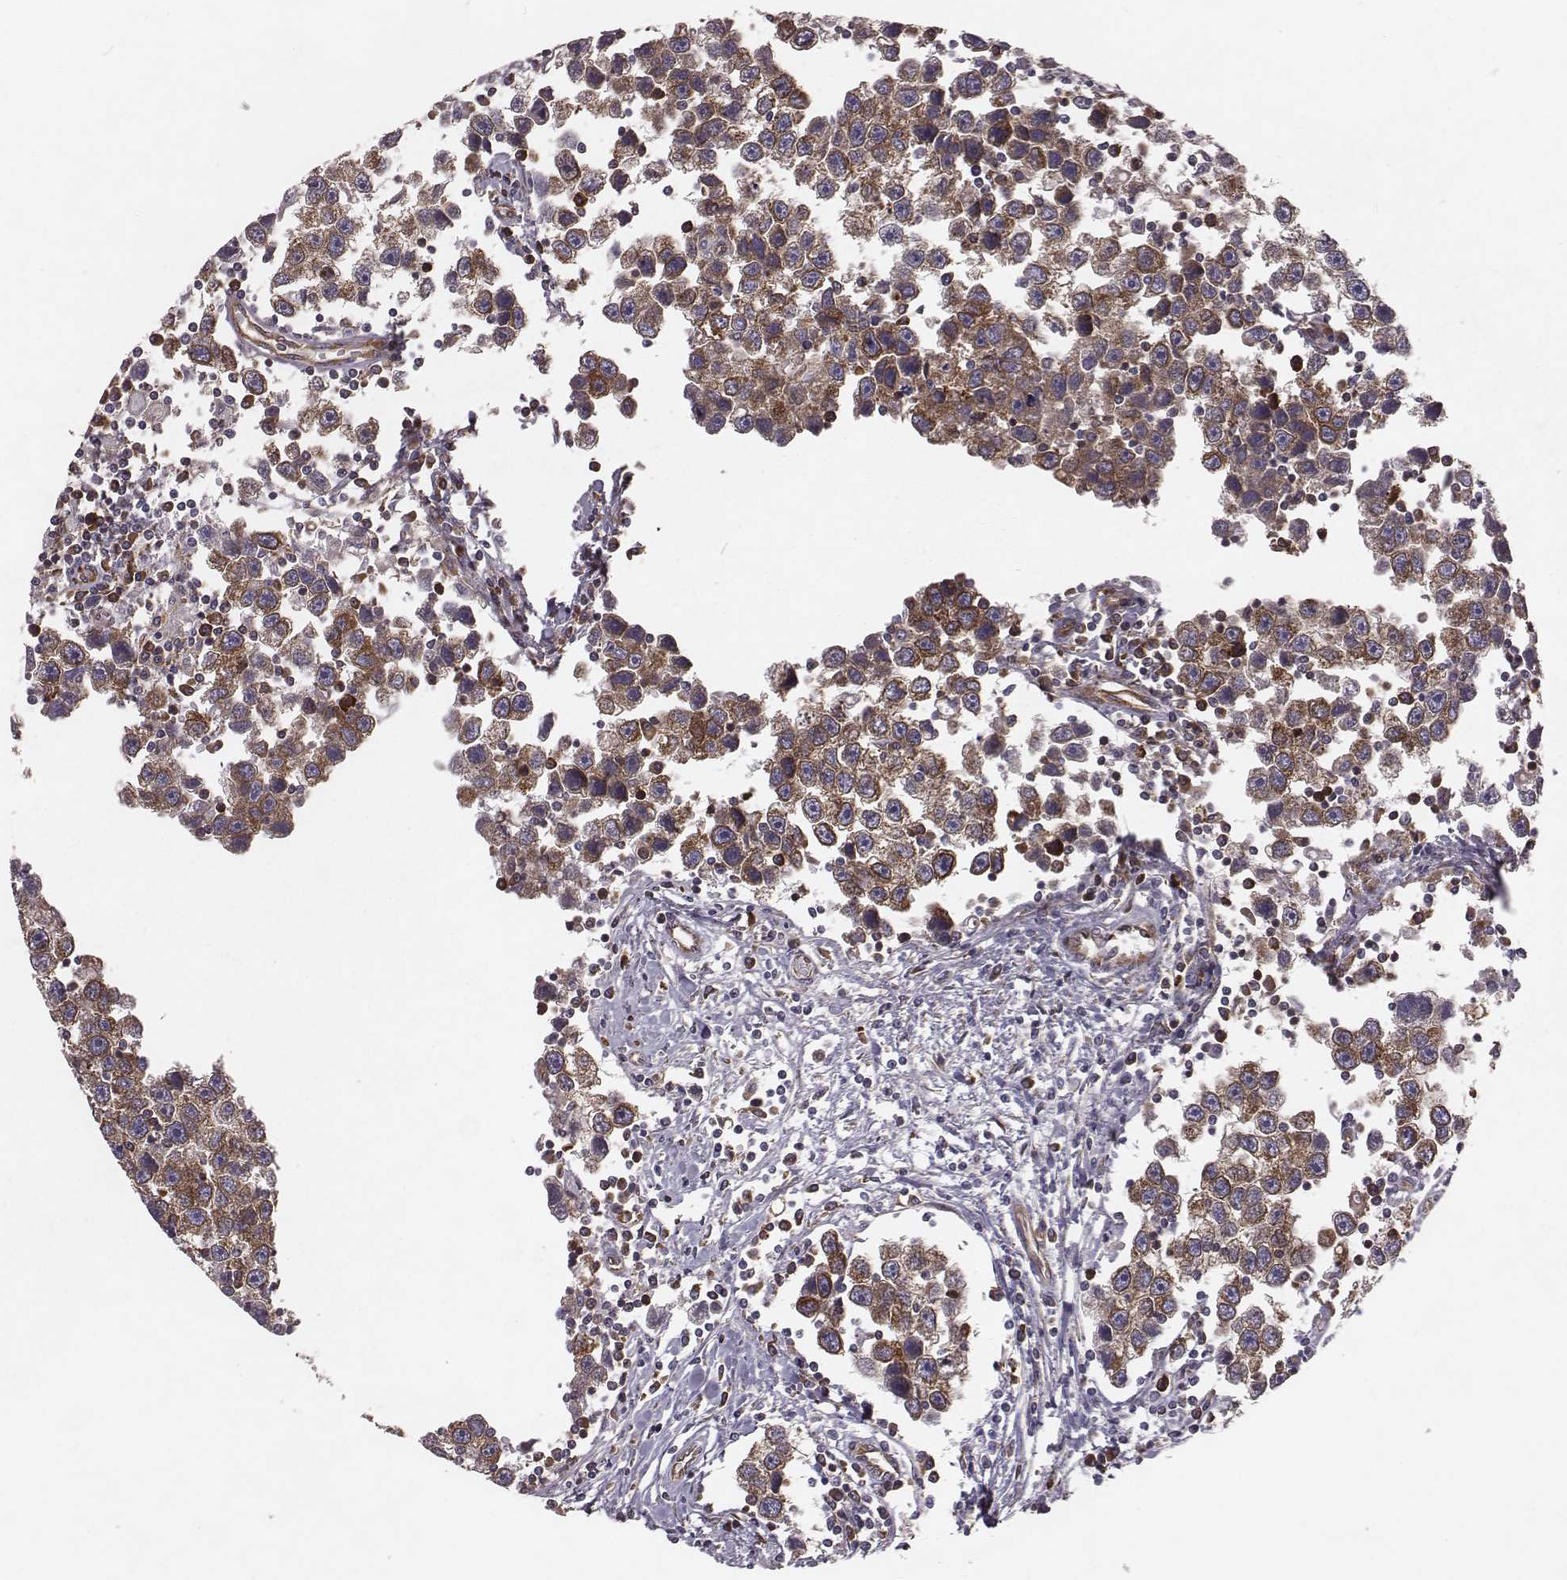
{"staining": {"intensity": "moderate", "quantity": ">75%", "location": "cytoplasmic/membranous"}, "tissue": "testis cancer", "cell_type": "Tumor cells", "image_type": "cancer", "snomed": [{"axis": "morphology", "description": "Seminoma, NOS"}, {"axis": "topography", "description": "Testis"}], "caption": "Brown immunohistochemical staining in human seminoma (testis) demonstrates moderate cytoplasmic/membranous staining in approximately >75% of tumor cells.", "gene": "TXLNA", "patient": {"sex": "male", "age": 30}}